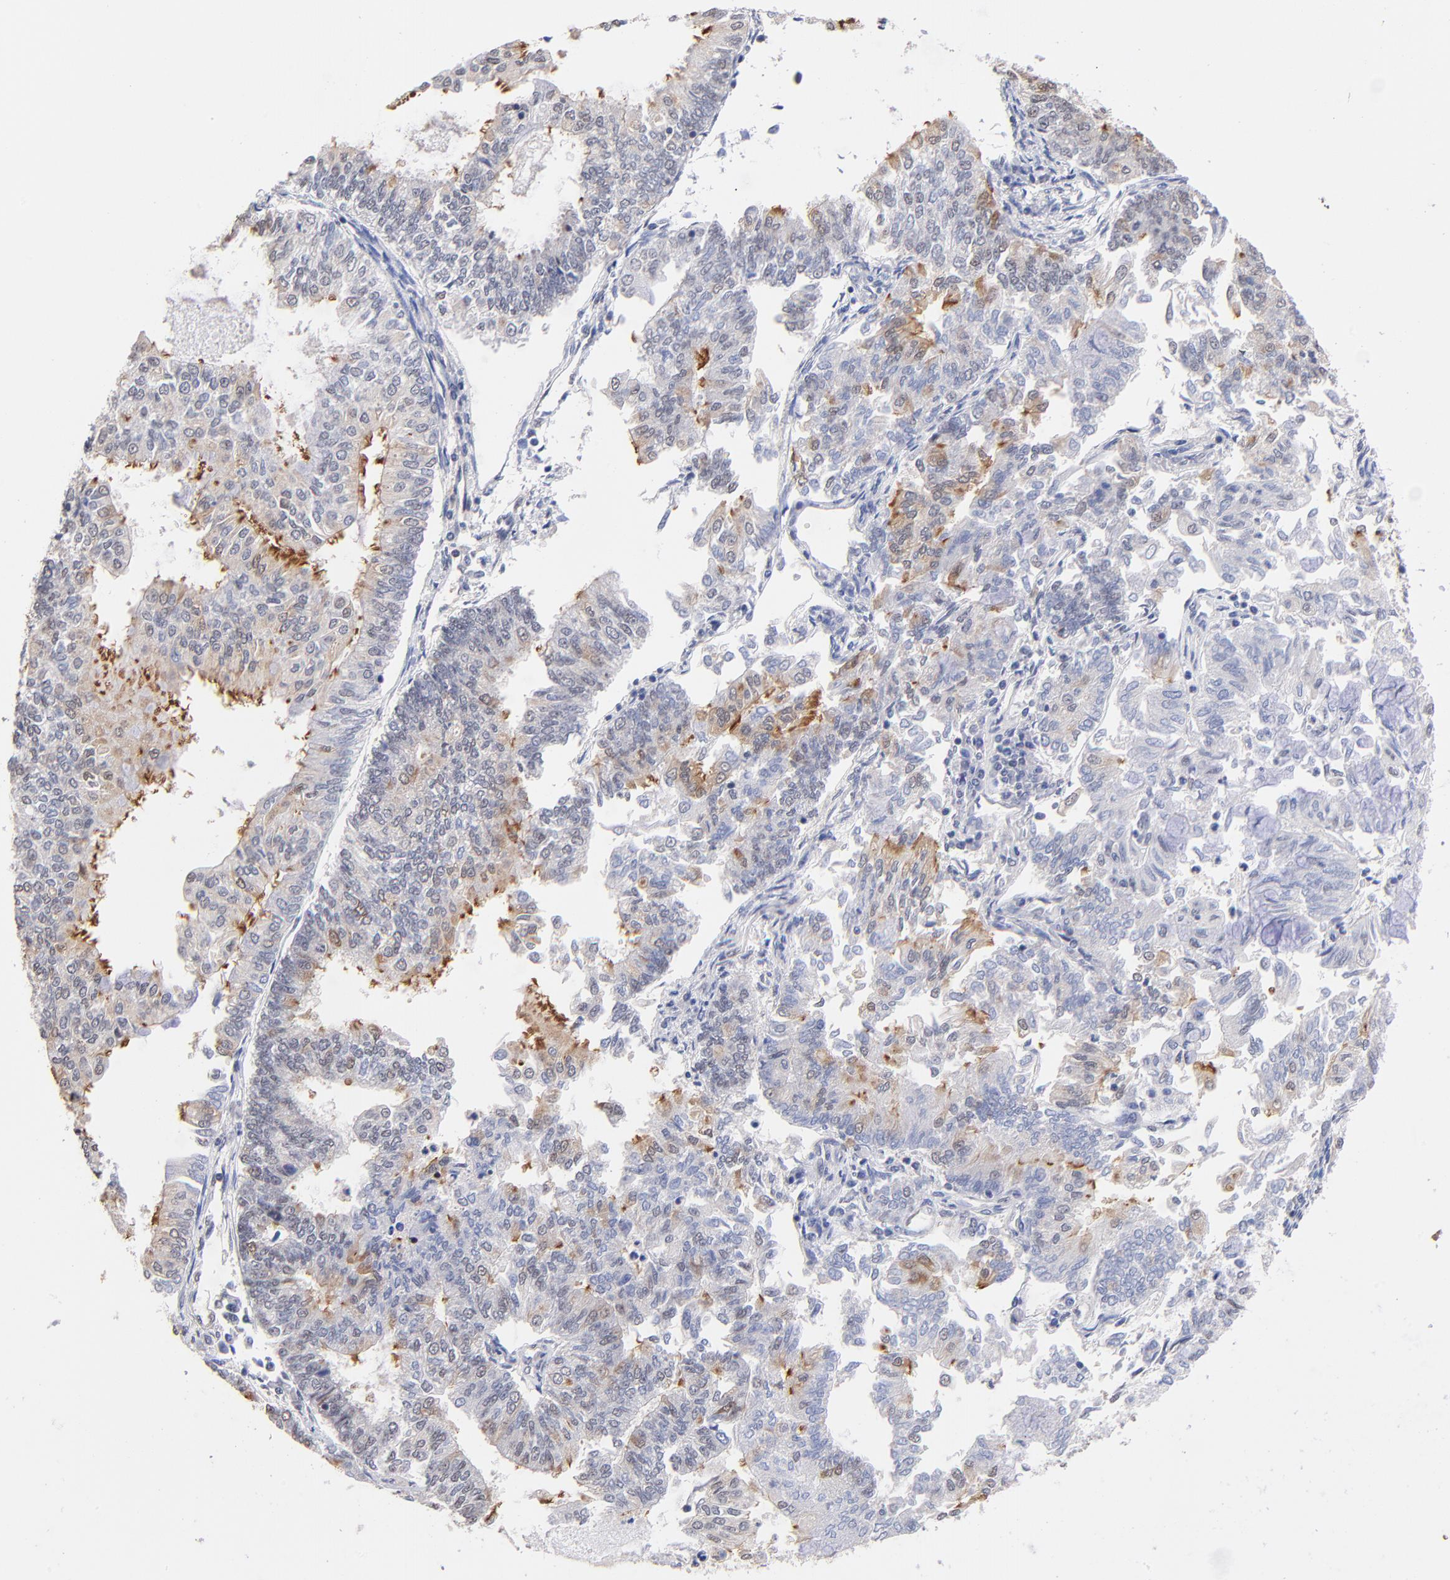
{"staining": {"intensity": "moderate", "quantity": "25%-75%", "location": "cytoplasmic/membranous"}, "tissue": "endometrial cancer", "cell_type": "Tumor cells", "image_type": "cancer", "snomed": [{"axis": "morphology", "description": "Adenocarcinoma, NOS"}, {"axis": "topography", "description": "Endometrium"}], "caption": "Brown immunohistochemical staining in endometrial adenocarcinoma exhibits moderate cytoplasmic/membranous staining in about 25%-75% of tumor cells.", "gene": "RIBC2", "patient": {"sex": "female", "age": 59}}